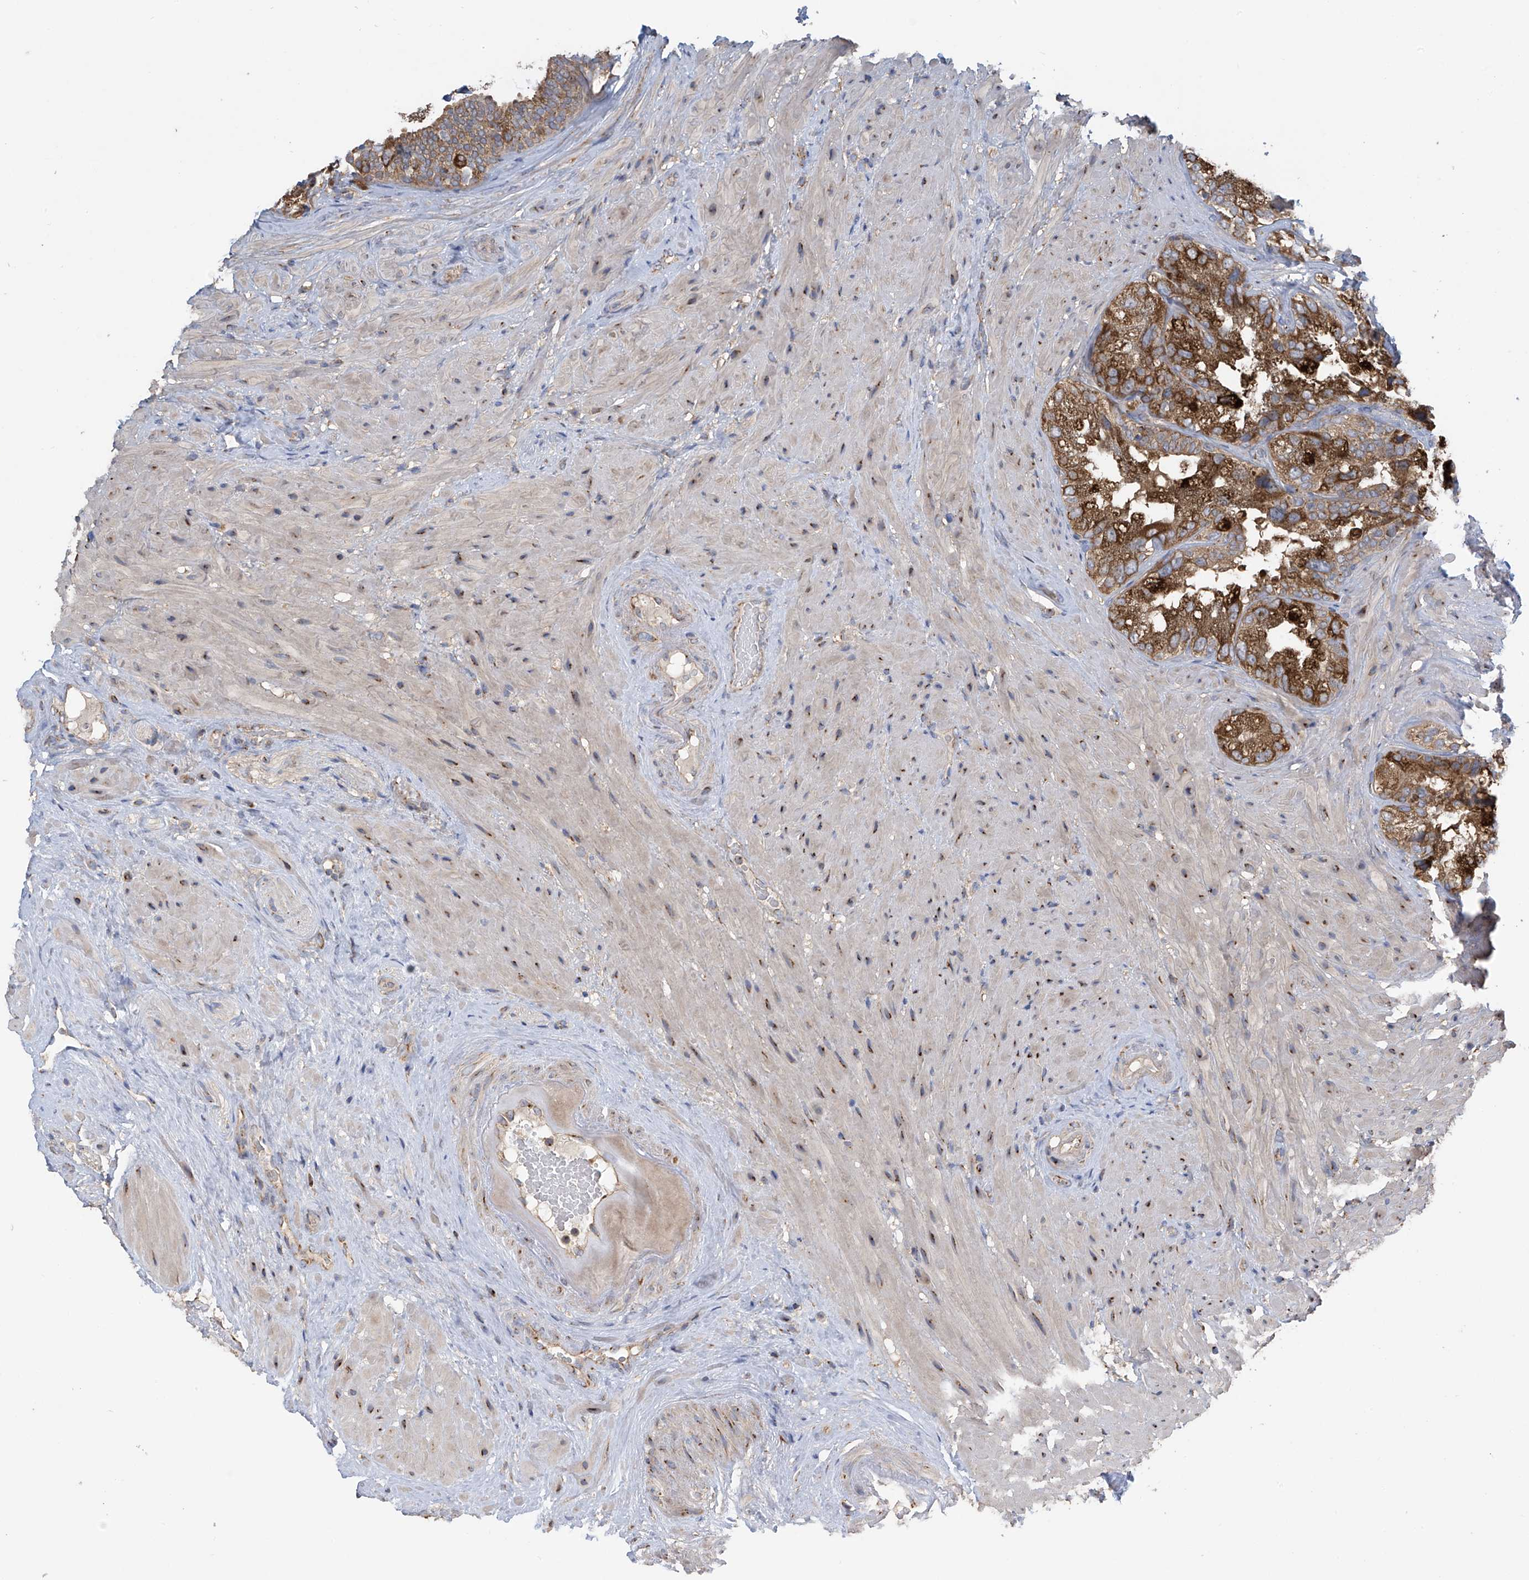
{"staining": {"intensity": "moderate", "quantity": ">75%", "location": "cytoplasmic/membranous"}, "tissue": "seminal vesicle", "cell_type": "Glandular cells", "image_type": "normal", "snomed": [{"axis": "morphology", "description": "Normal tissue, NOS"}, {"axis": "topography", "description": "Seminal veicle"}, {"axis": "topography", "description": "Peripheral nerve tissue"}], "caption": "About >75% of glandular cells in unremarkable seminal vesicle exhibit moderate cytoplasmic/membranous protein expression as visualized by brown immunohistochemical staining.", "gene": "PNPT1", "patient": {"sex": "male", "age": 63}}